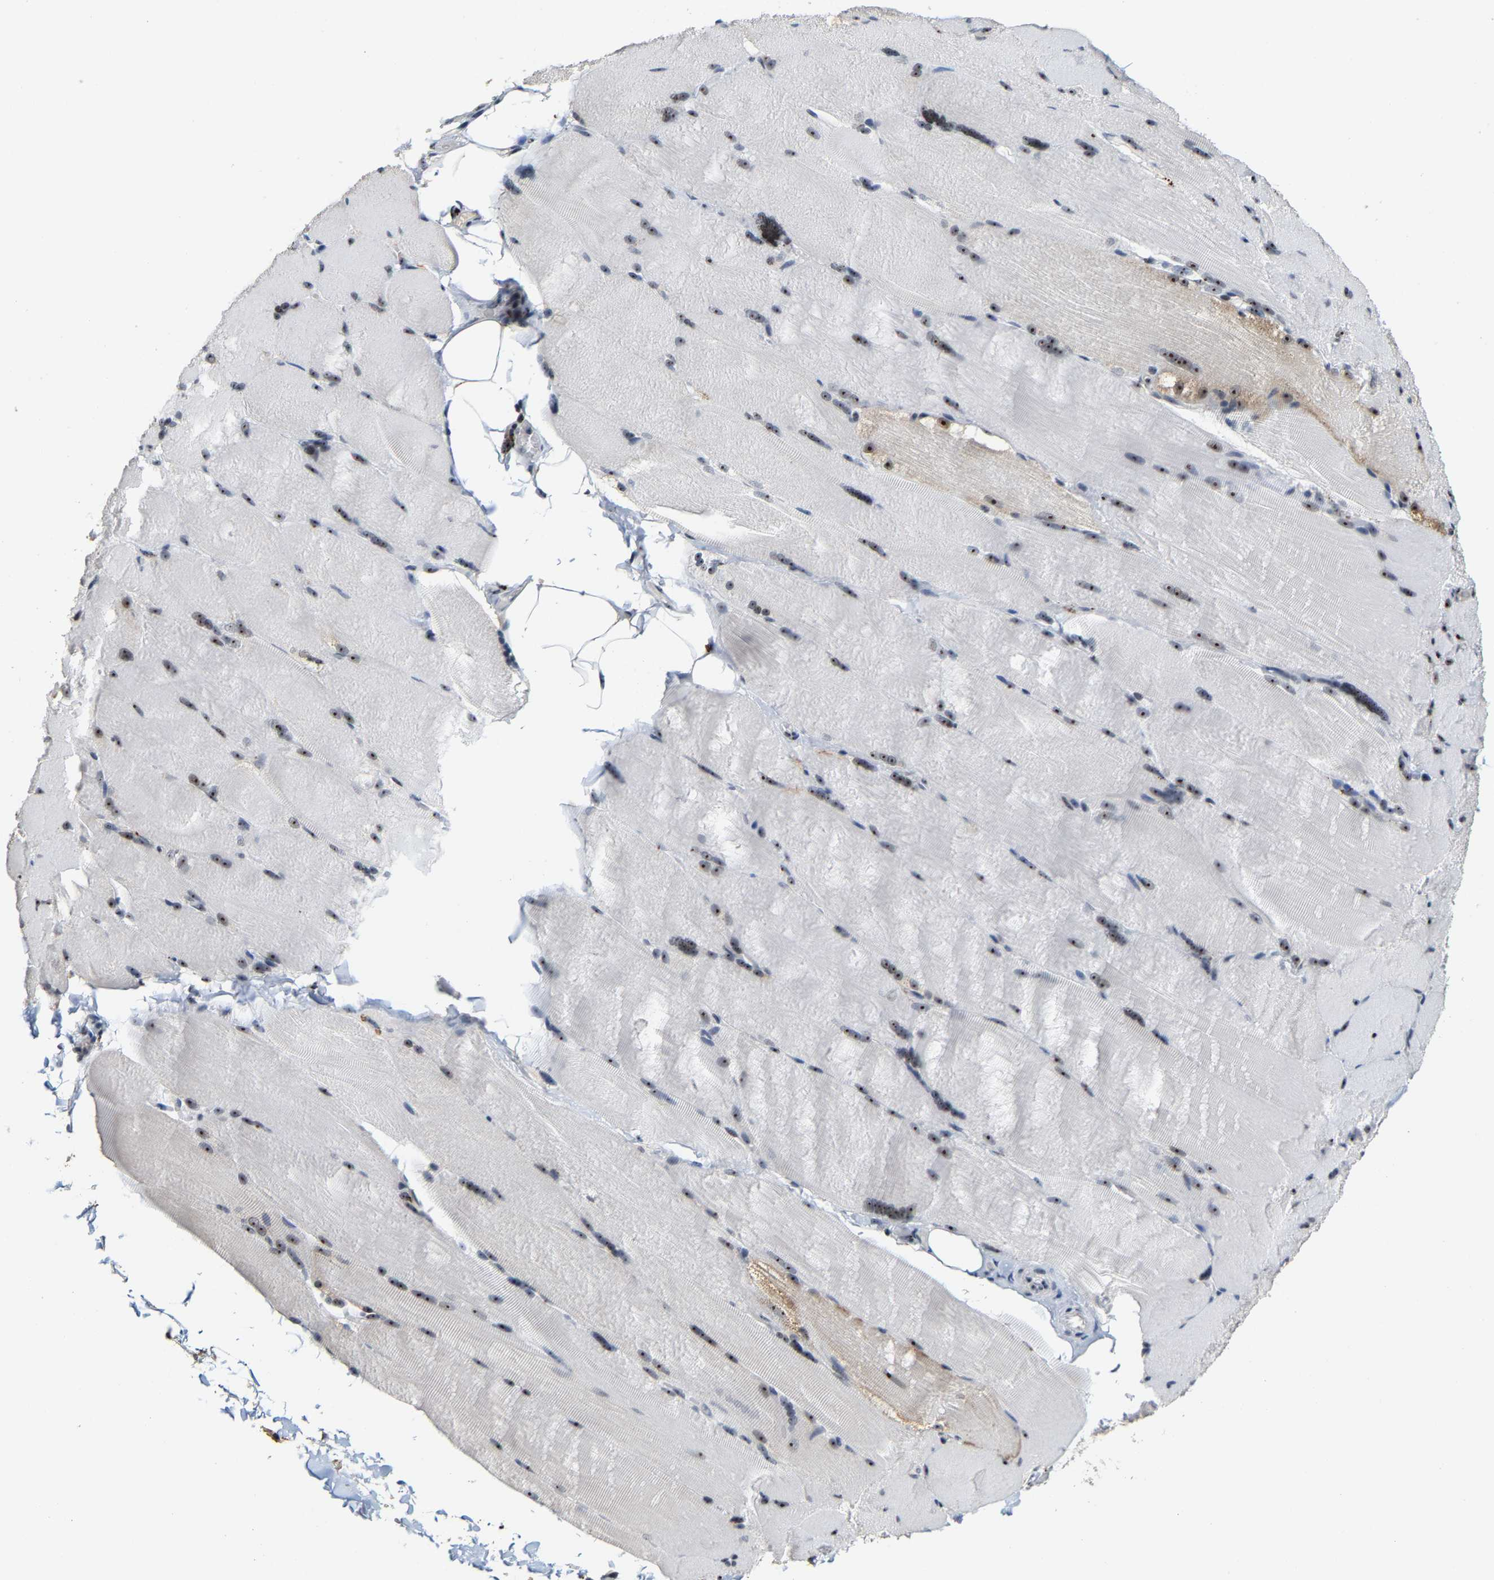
{"staining": {"intensity": "moderate", "quantity": "25%-75%", "location": "nuclear"}, "tissue": "skeletal muscle", "cell_type": "Myocytes", "image_type": "normal", "snomed": [{"axis": "morphology", "description": "Normal tissue, NOS"}, {"axis": "topography", "description": "Skin"}, {"axis": "topography", "description": "Skeletal muscle"}], "caption": "IHC photomicrograph of normal skeletal muscle stained for a protein (brown), which displays medium levels of moderate nuclear expression in approximately 25%-75% of myocytes.", "gene": "NOP58", "patient": {"sex": "male", "age": 83}}